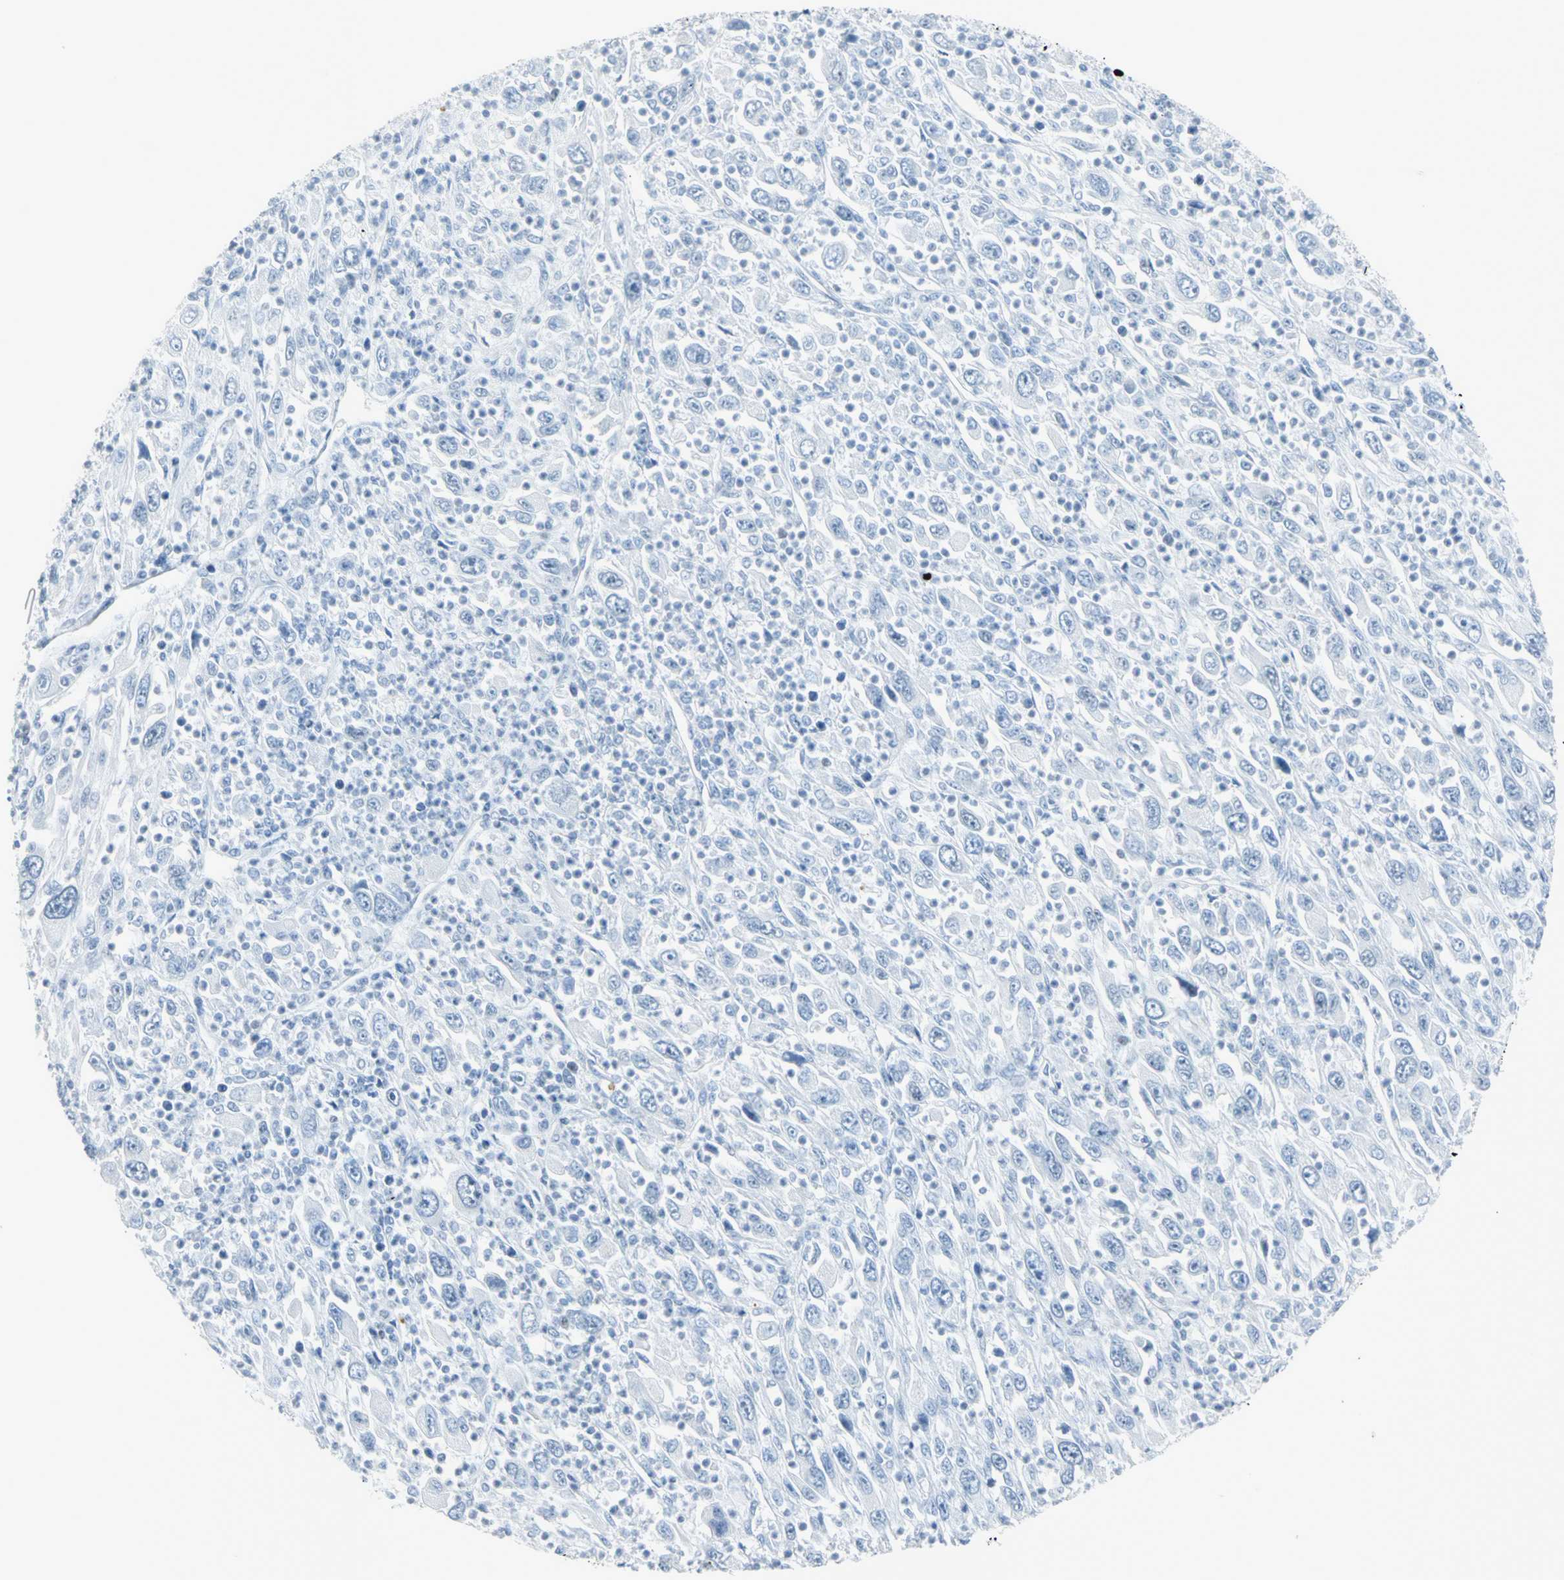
{"staining": {"intensity": "negative", "quantity": "none", "location": "none"}, "tissue": "melanoma", "cell_type": "Tumor cells", "image_type": "cancer", "snomed": [{"axis": "morphology", "description": "Malignant melanoma, Metastatic site"}, {"axis": "topography", "description": "Skin"}], "caption": "An immunohistochemistry (IHC) image of malignant melanoma (metastatic site) is shown. There is no staining in tumor cells of malignant melanoma (metastatic site).", "gene": "MCM3", "patient": {"sex": "female", "age": 56}}